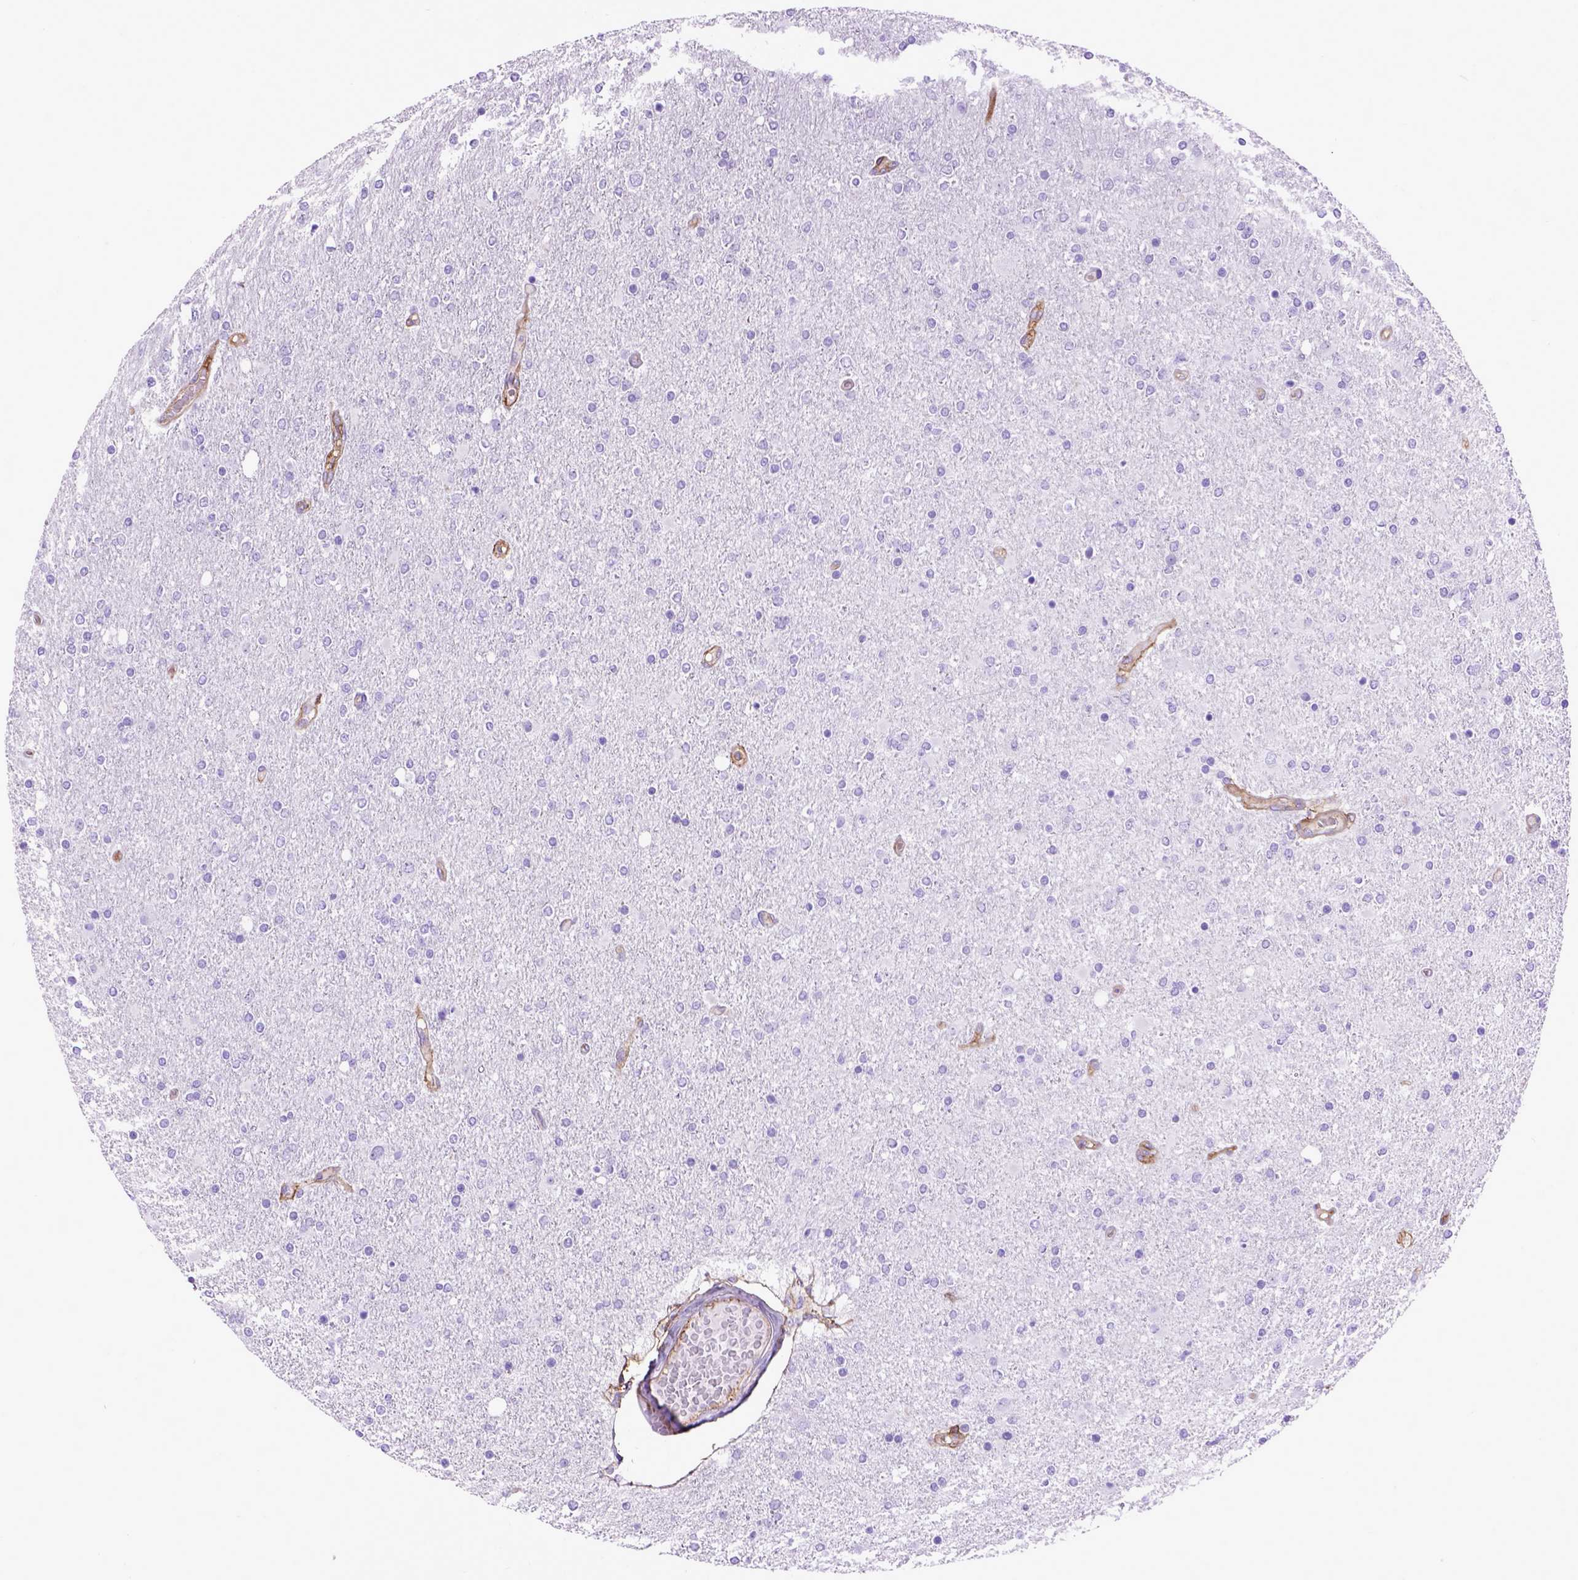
{"staining": {"intensity": "negative", "quantity": "none", "location": "none"}, "tissue": "glioma", "cell_type": "Tumor cells", "image_type": "cancer", "snomed": [{"axis": "morphology", "description": "Glioma, malignant, High grade"}, {"axis": "topography", "description": "Cerebral cortex"}], "caption": "A micrograph of human glioma is negative for staining in tumor cells.", "gene": "ENG", "patient": {"sex": "male", "age": 70}}